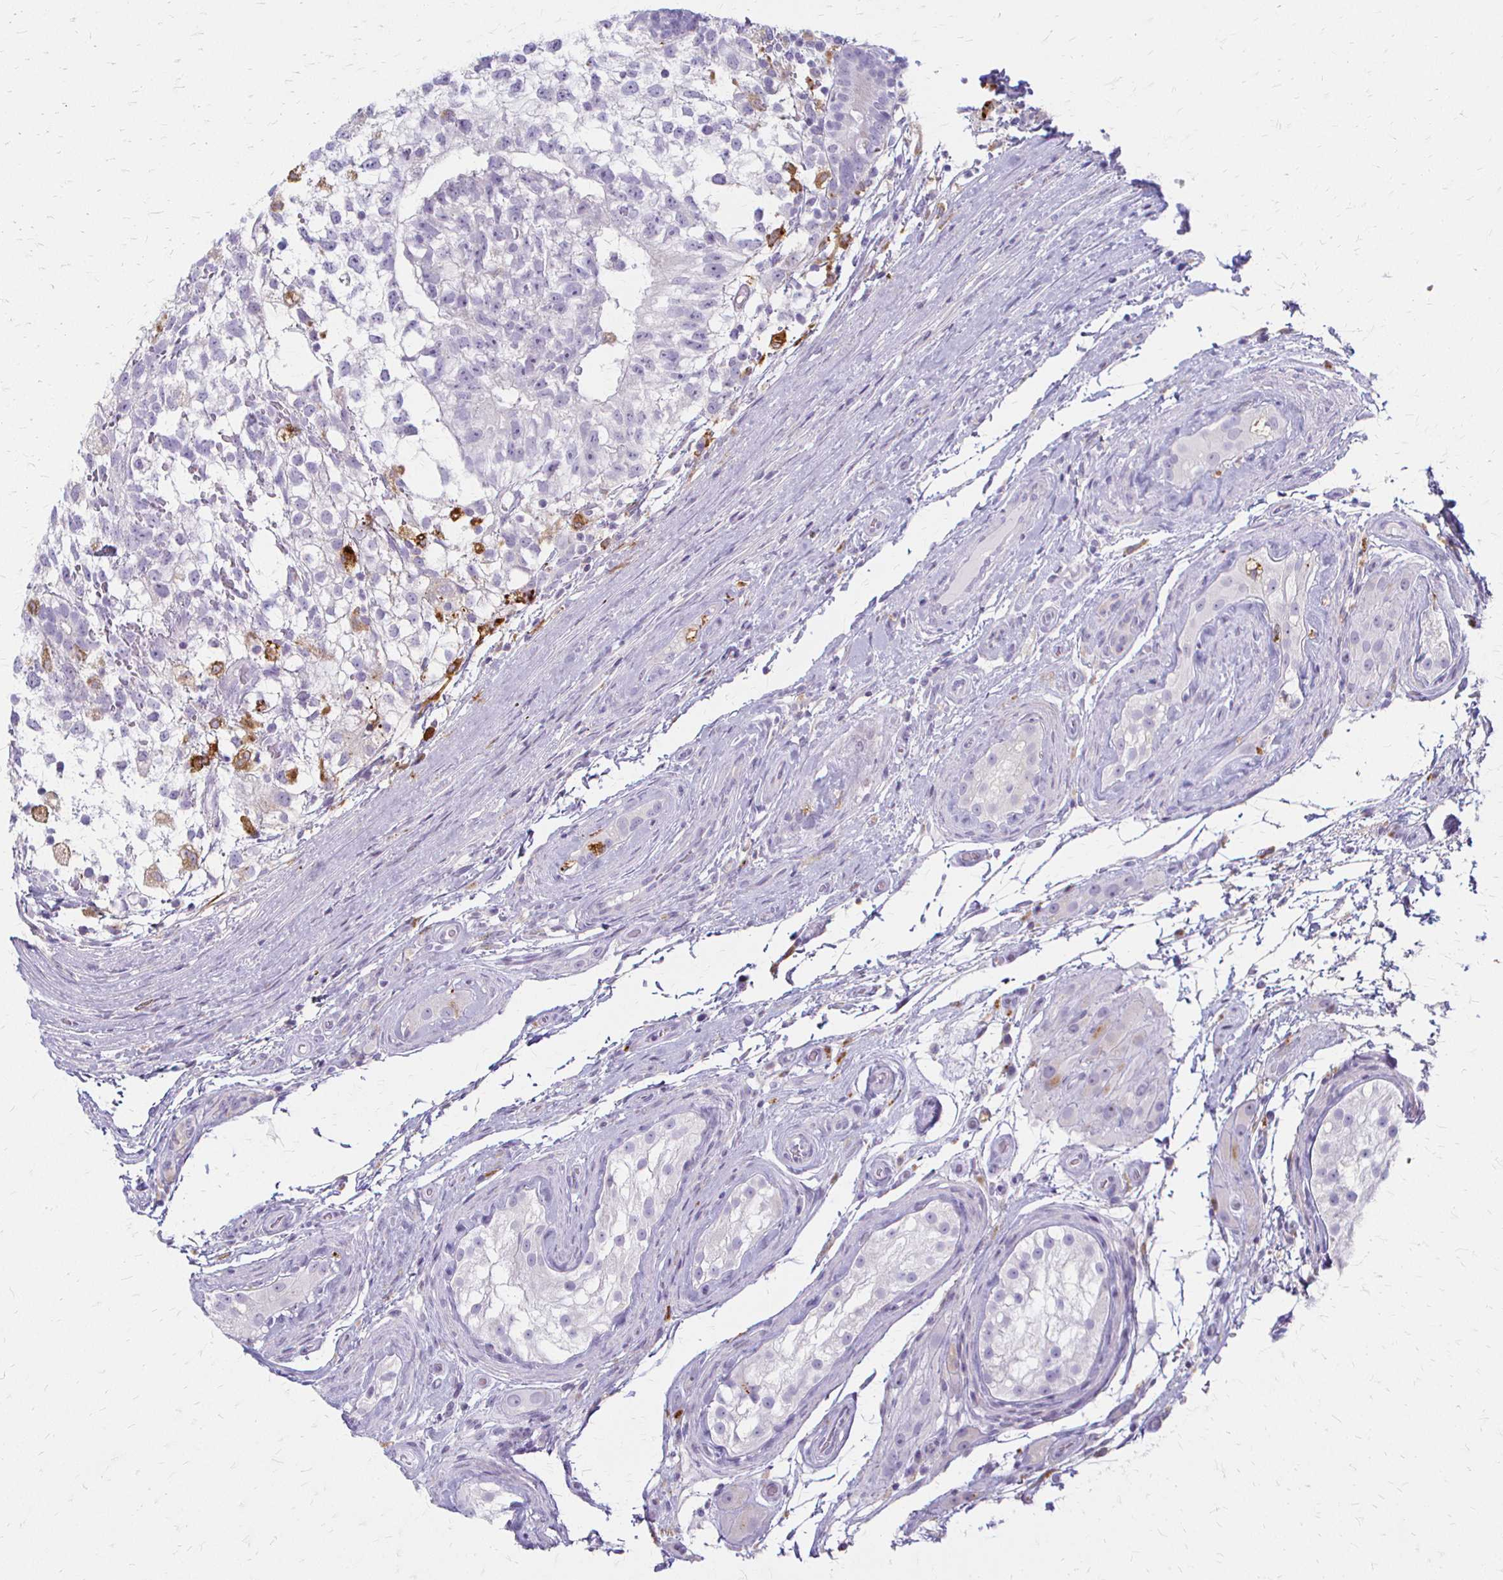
{"staining": {"intensity": "negative", "quantity": "none", "location": "none"}, "tissue": "testis cancer", "cell_type": "Tumor cells", "image_type": "cancer", "snomed": [{"axis": "morphology", "description": "Seminoma, NOS"}, {"axis": "morphology", "description": "Carcinoma, Embryonal, NOS"}, {"axis": "topography", "description": "Testis"}], "caption": "This is a micrograph of immunohistochemistry (IHC) staining of testis cancer, which shows no staining in tumor cells.", "gene": "ACP5", "patient": {"sex": "male", "age": 41}}